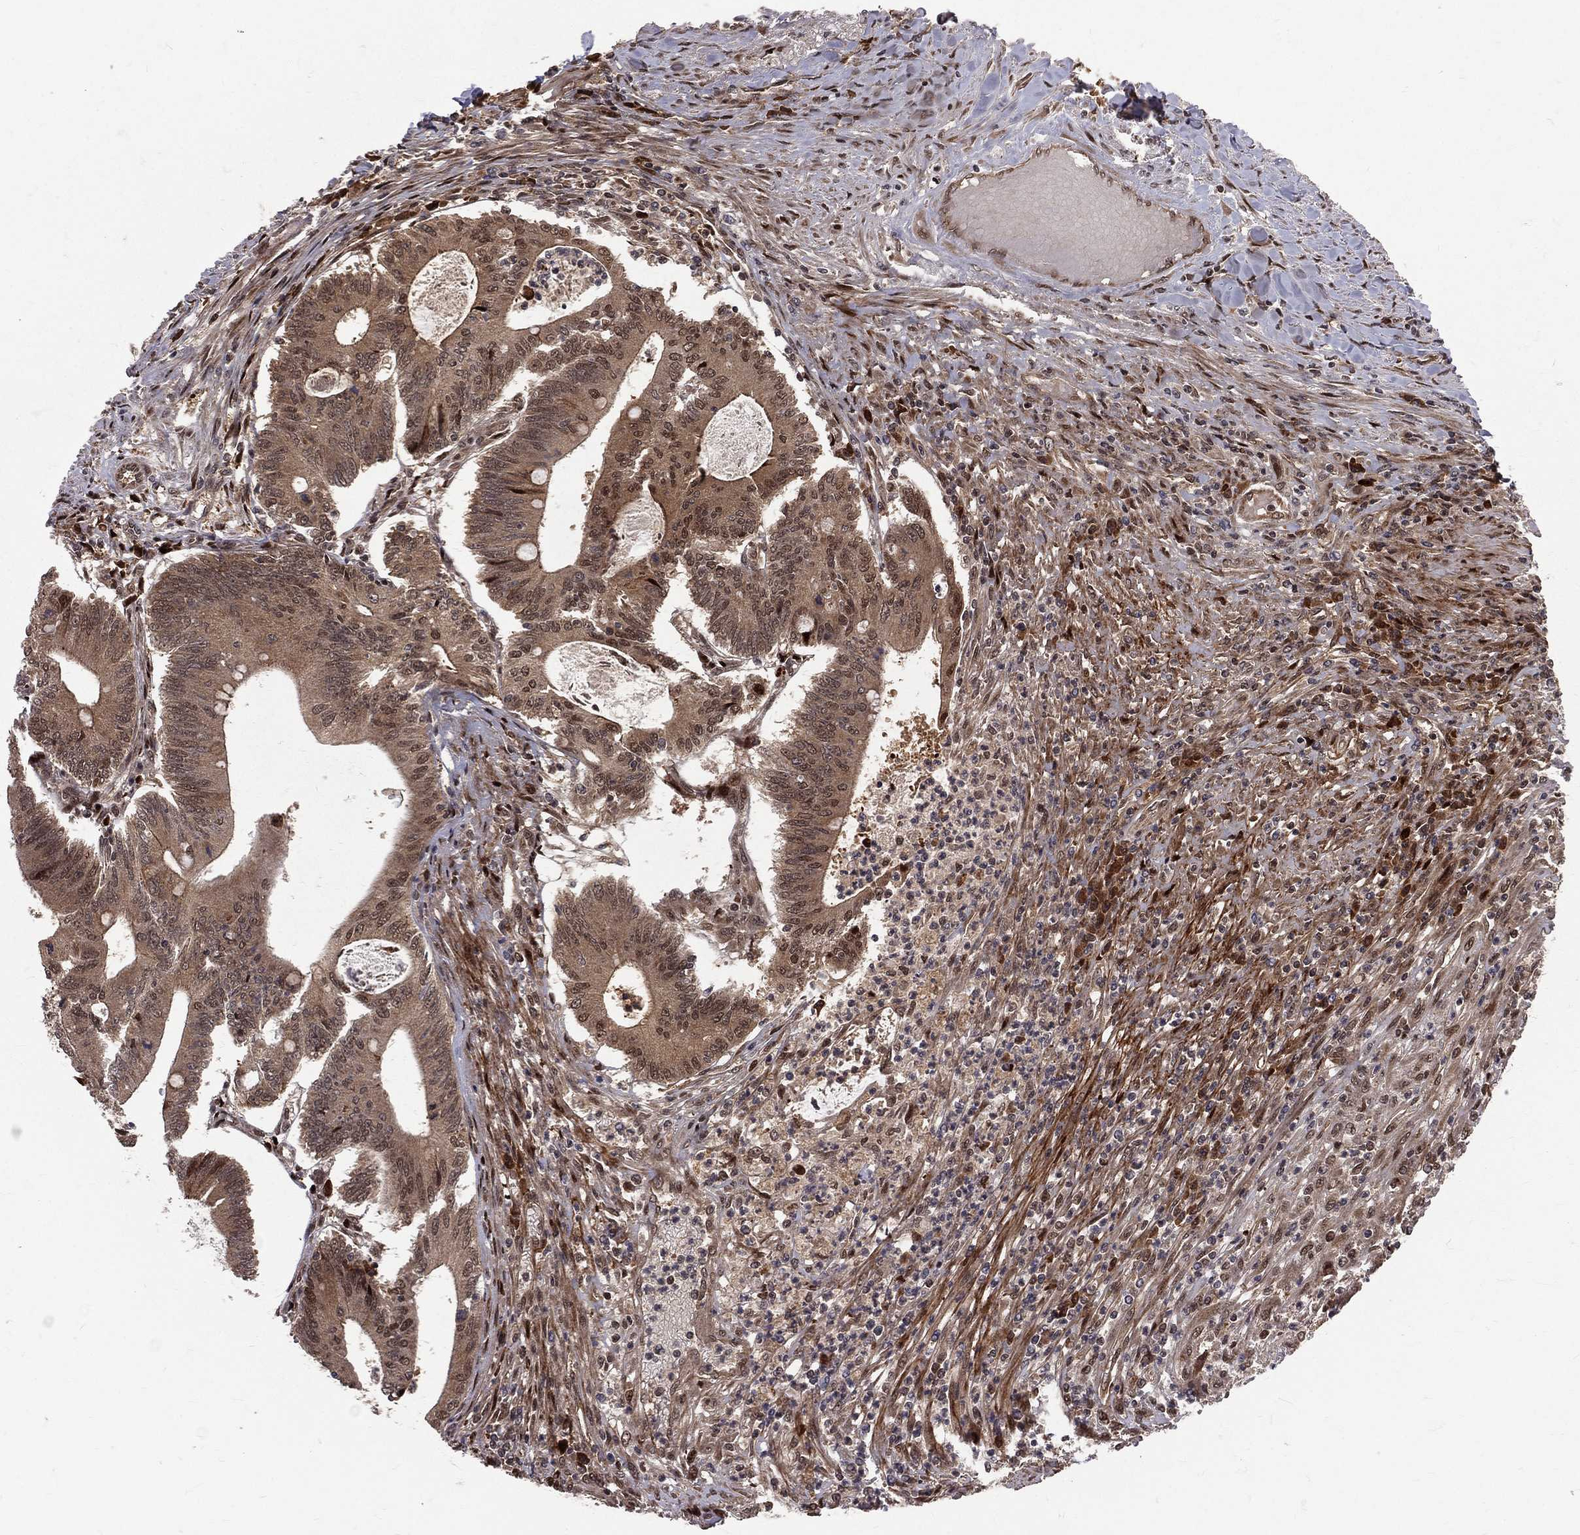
{"staining": {"intensity": "moderate", "quantity": ">75%", "location": "cytoplasmic/membranous"}, "tissue": "colorectal cancer", "cell_type": "Tumor cells", "image_type": "cancer", "snomed": [{"axis": "morphology", "description": "Adenocarcinoma, NOS"}, {"axis": "topography", "description": "Colon"}], "caption": "Human colorectal cancer (adenocarcinoma) stained for a protein (brown) displays moderate cytoplasmic/membranous positive expression in approximately >75% of tumor cells.", "gene": "MDM2", "patient": {"sex": "female", "age": 70}}